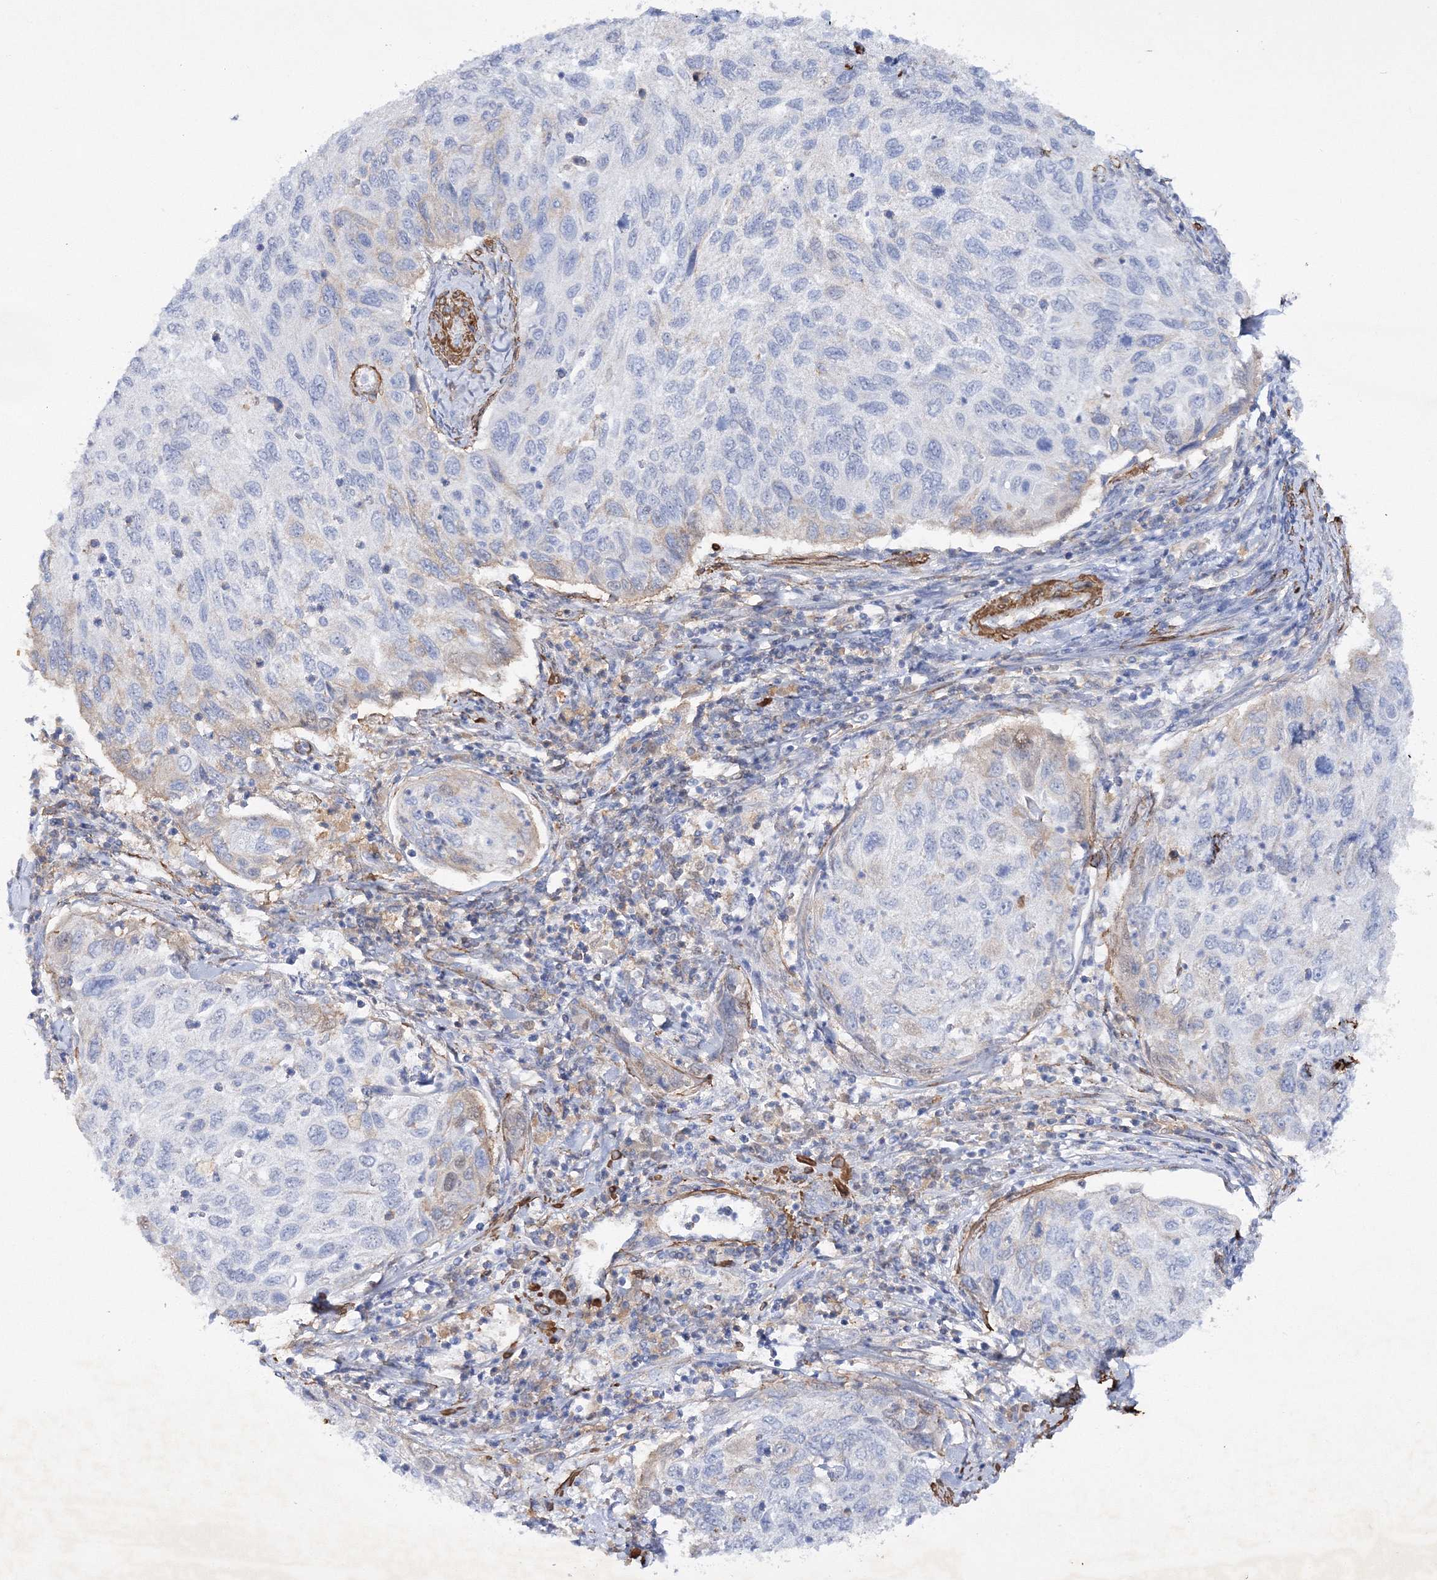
{"staining": {"intensity": "negative", "quantity": "none", "location": "none"}, "tissue": "cervical cancer", "cell_type": "Tumor cells", "image_type": "cancer", "snomed": [{"axis": "morphology", "description": "Squamous cell carcinoma, NOS"}, {"axis": "topography", "description": "Cervix"}], "caption": "Protein analysis of cervical cancer reveals no significant expression in tumor cells.", "gene": "RTN2", "patient": {"sex": "female", "age": 70}}